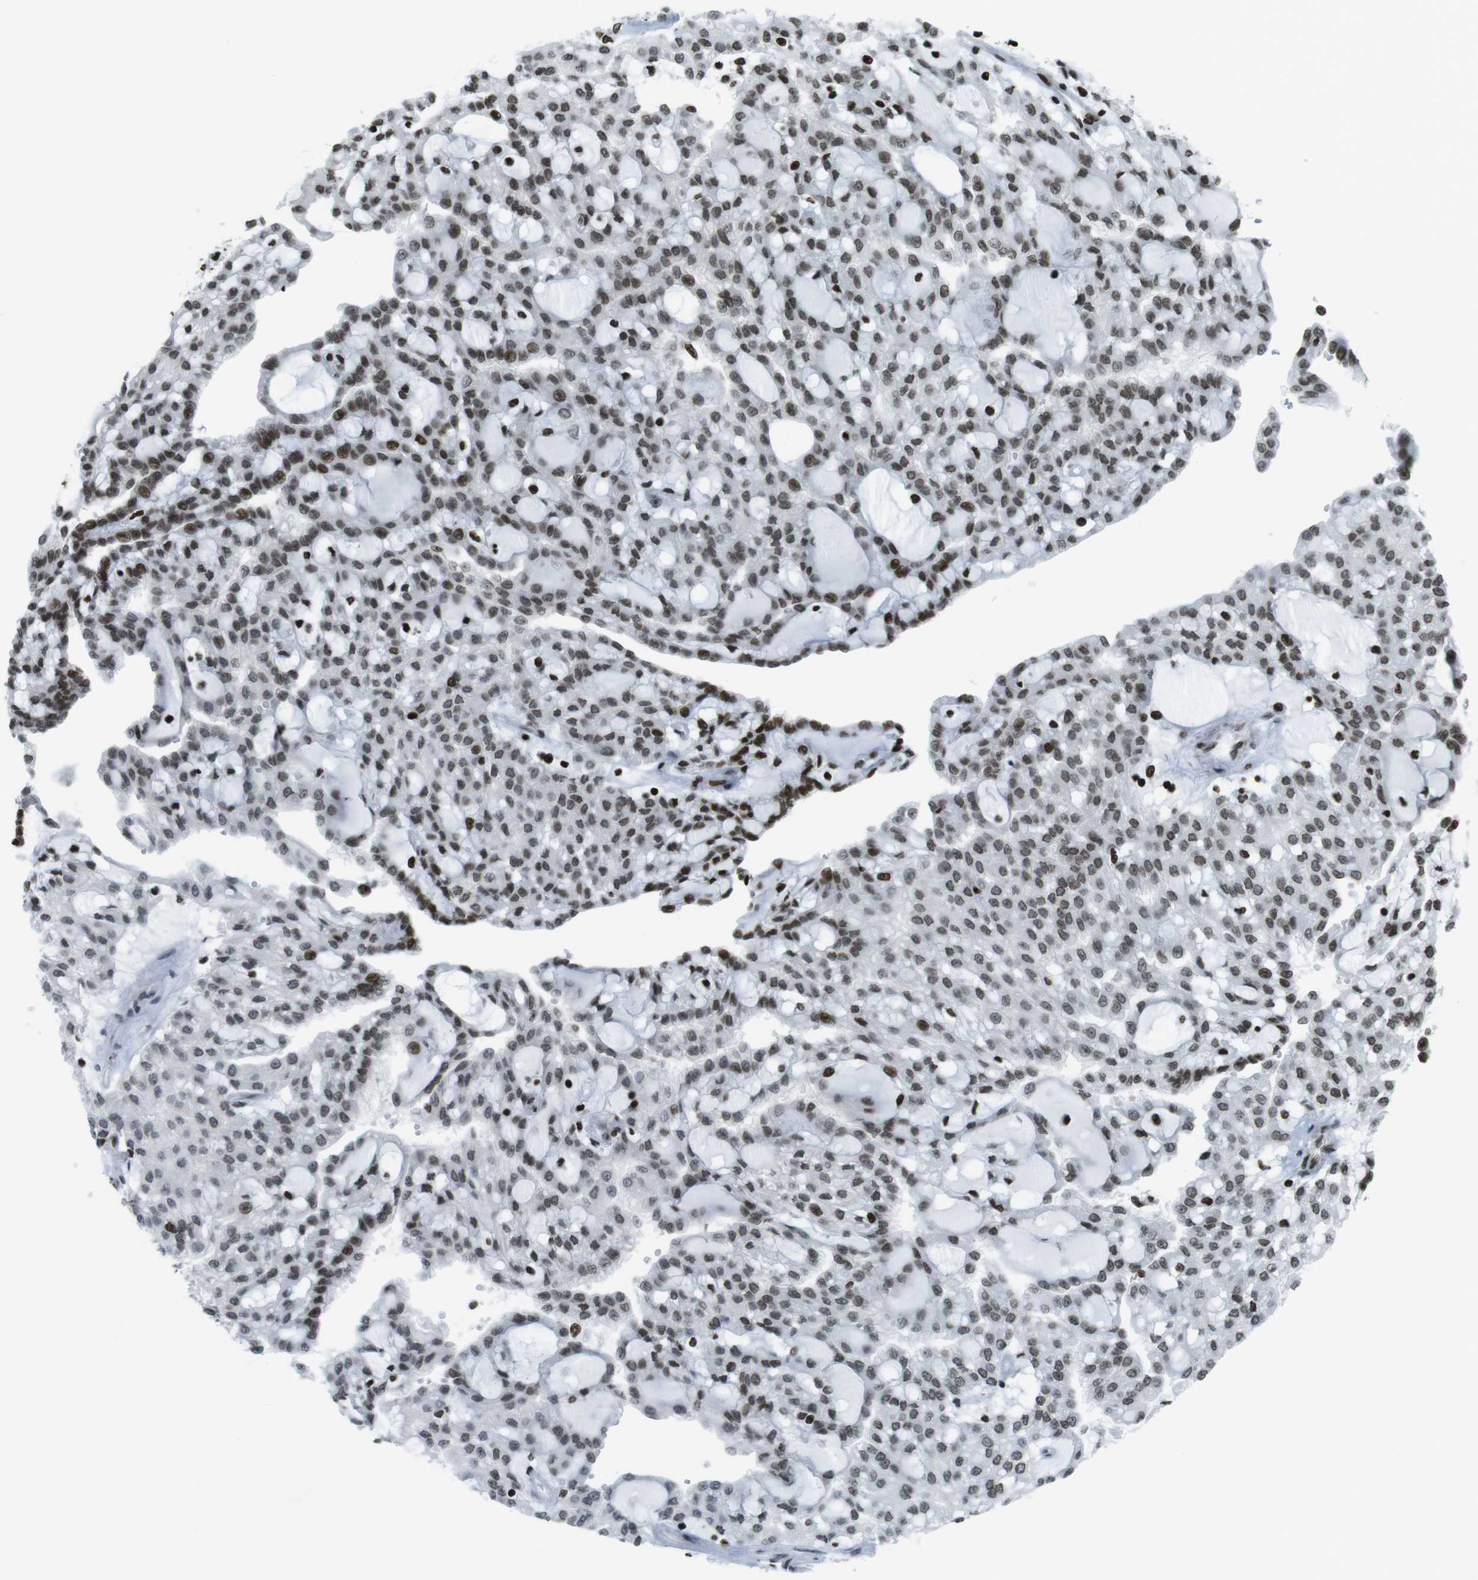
{"staining": {"intensity": "moderate", "quantity": ">75%", "location": "nuclear"}, "tissue": "renal cancer", "cell_type": "Tumor cells", "image_type": "cancer", "snomed": [{"axis": "morphology", "description": "Adenocarcinoma, NOS"}, {"axis": "topography", "description": "Kidney"}], "caption": "The immunohistochemical stain shows moderate nuclear positivity in tumor cells of renal cancer tissue.", "gene": "H2AC8", "patient": {"sex": "male", "age": 63}}